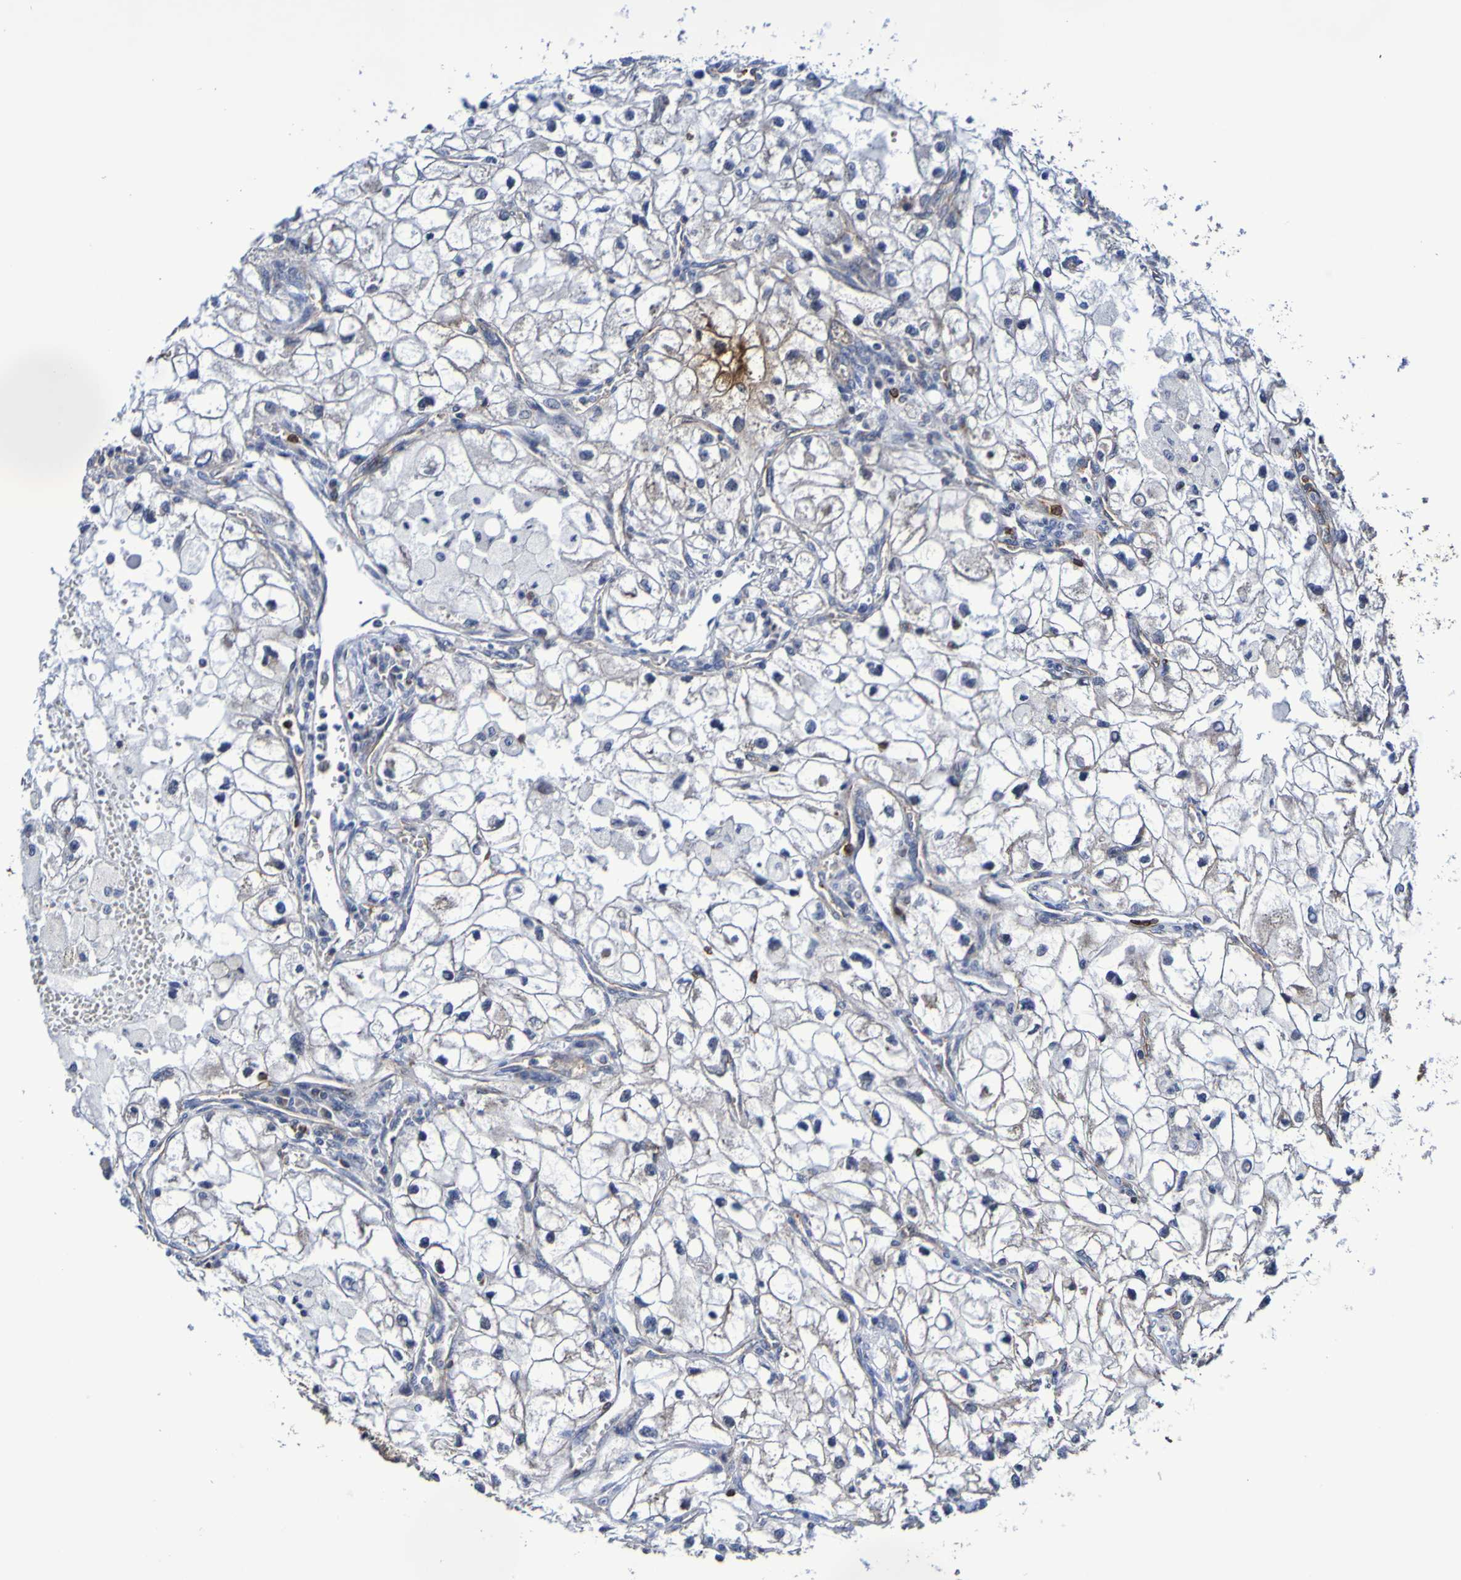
{"staining": {"intensity": "negative", "quantity": "none", "location": "none"}, "tissue": "renal cancer", "cell_type": "Tumor cells", "image_type": "cancer", "snomed": [{"axis": "morphology", "description": "Adenocarcinoma, NOS"}, {"axis": "topography", "description": "Kidney"}], "caption": "Immunohistochemistry (IHC) image of neoplastic tissue: renal adenocarcinoma stained with DAB (3,3'-diaminobenzidine) shows no significant protein expression in tumor cells.", "gene": "GJB1", "patient": {"sex": "female", "age": 70}}